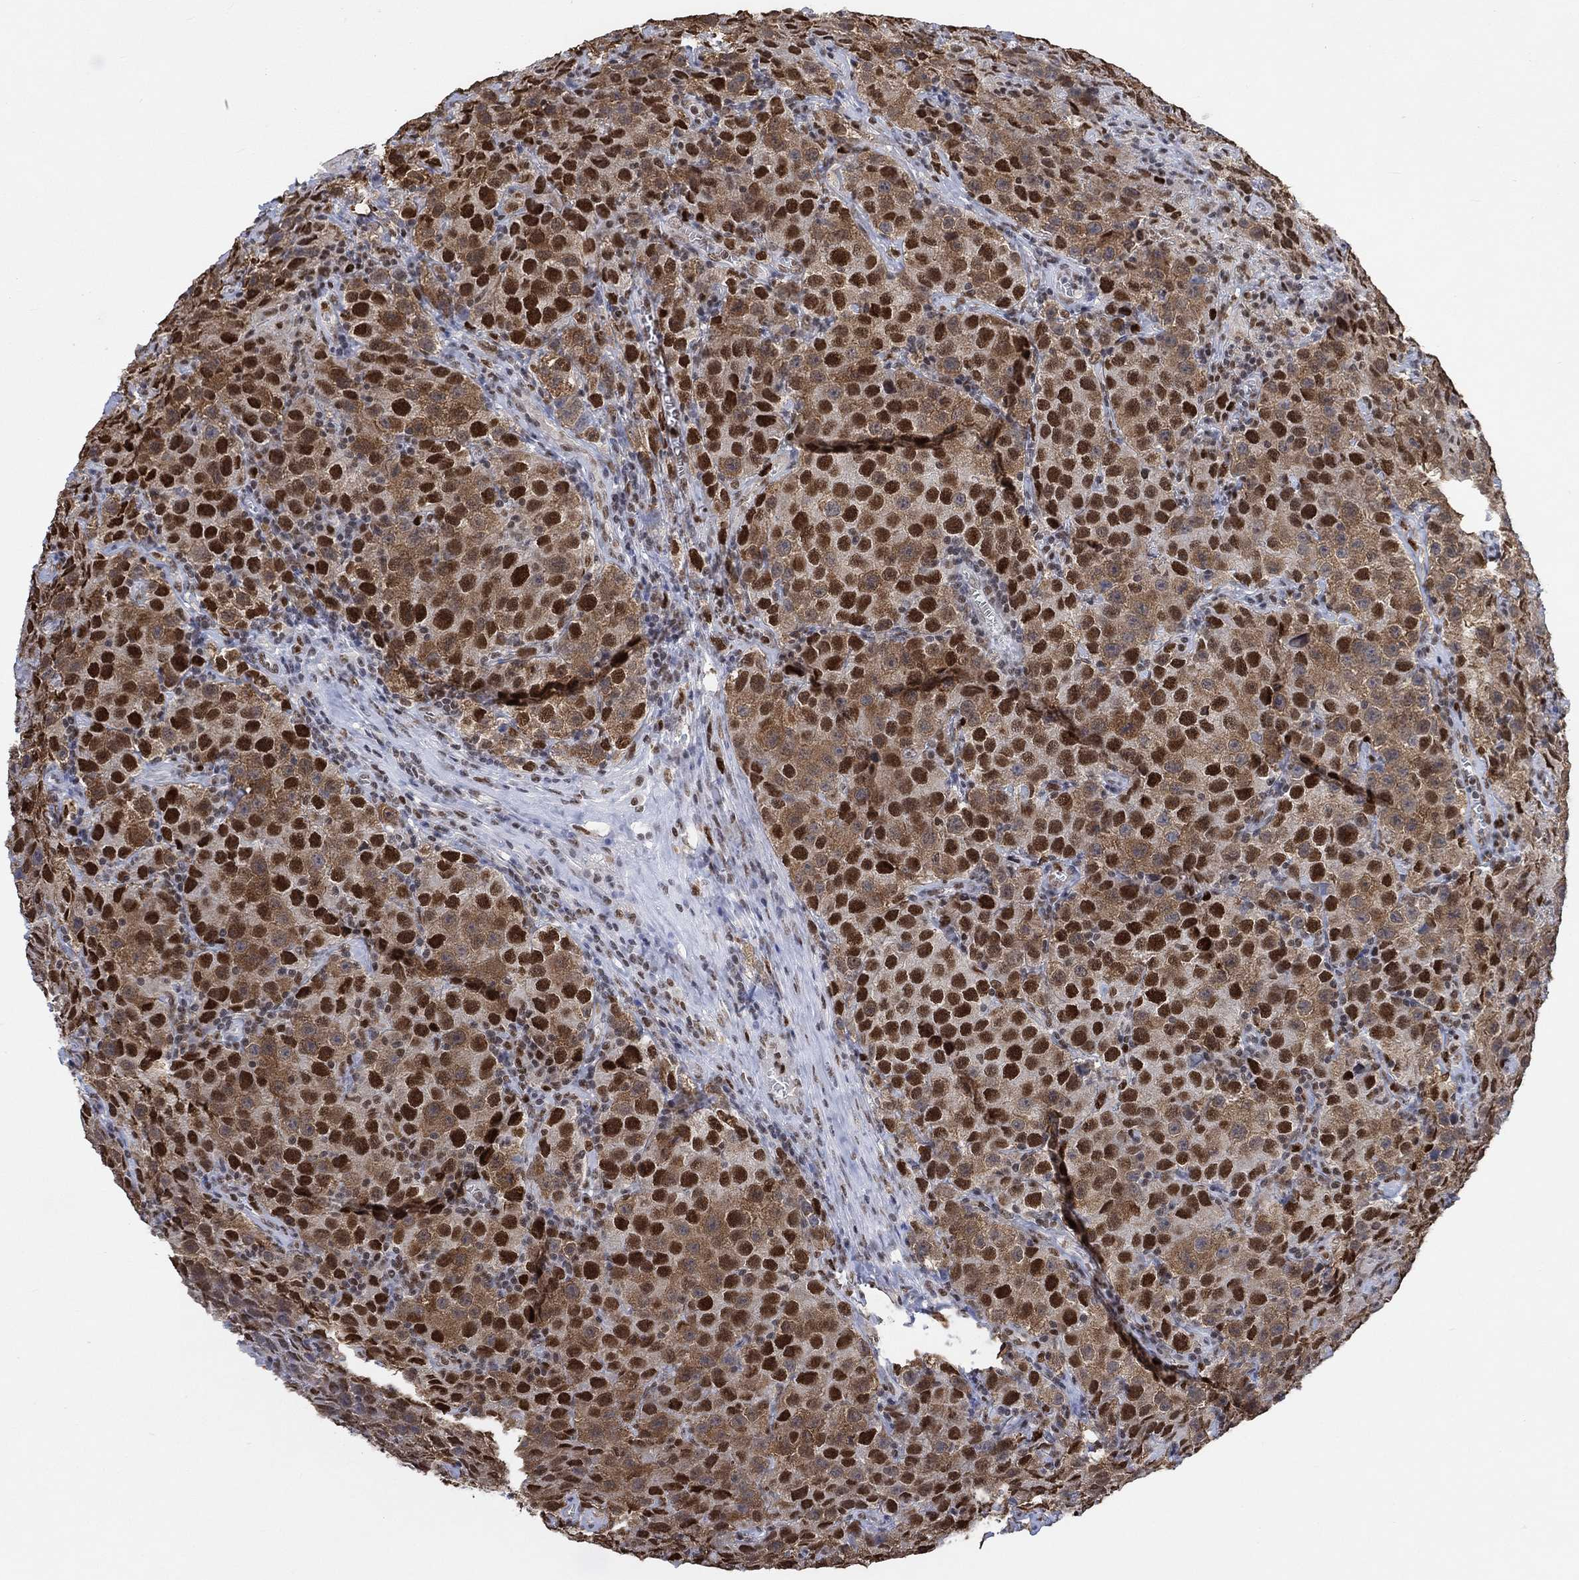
{"staining": {"intensity": "strong", "quantity": ">75%", "location": "cytoplasmic/membranous,nuclear"}, "tissue": "testis cancer", "cell_type": "Tumor cells", "image_type": "cancer", "snomed": [{"axis": "morphology", "description": "Seminoma, NOS"}, {"axis": "topography", "description": "Testis"}], "caption": "Testis cancer was stained to show a protein in brown. There is high levels of strong cytoplasmic/membranous and nuclear staining in about >75% of tumor cells.", "gene": "RAD54L2", "patient": {"sex": "male", "age": 52}}